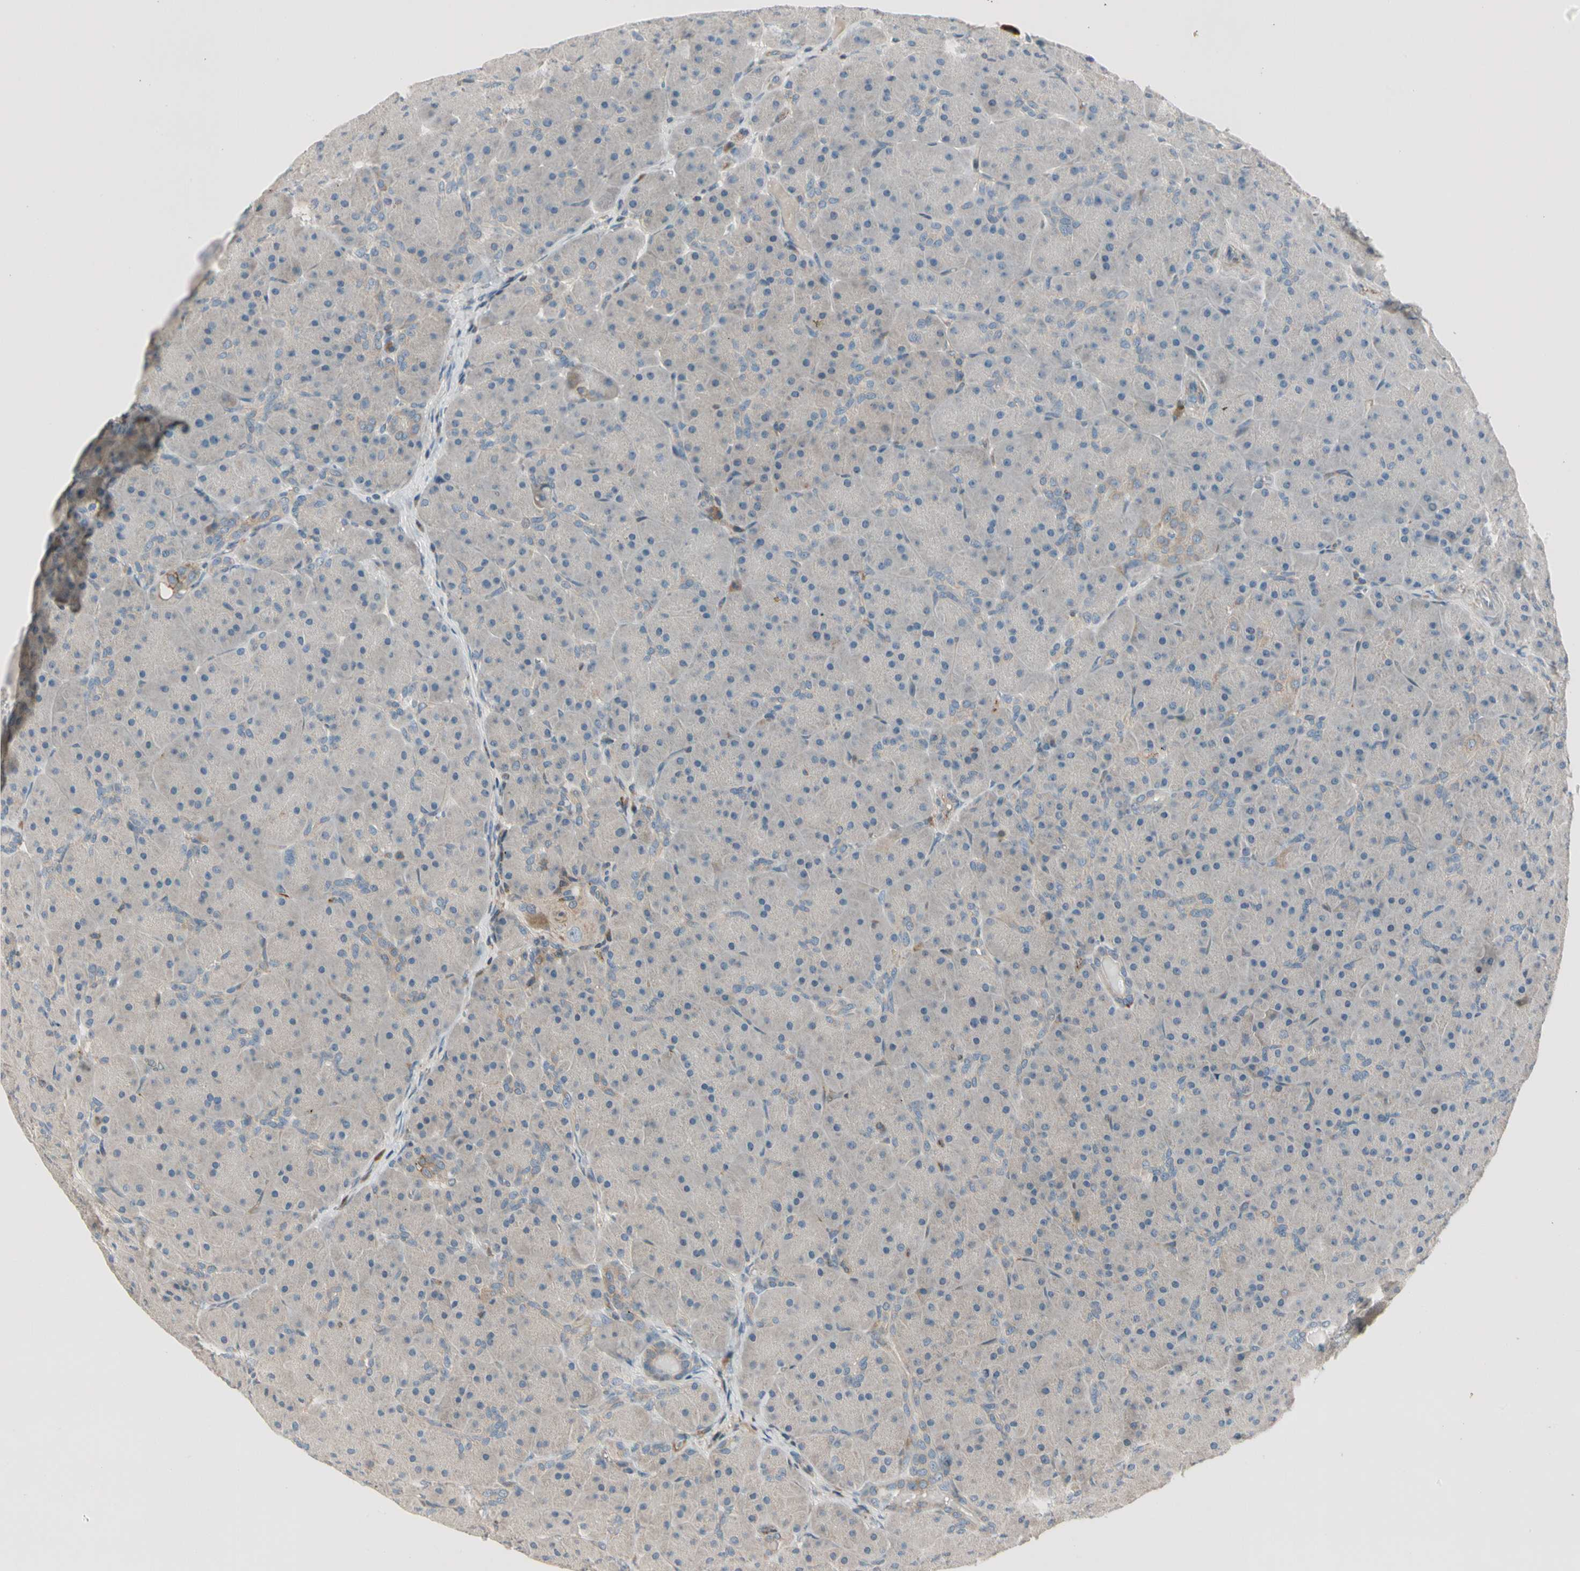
{"staining": {"intensity": "weak", "quantity": "25%-75%", "location": "cytoplasmic/membranous"}, "tissue": "pancreas", "cell_type": "Exocrine glandular cells", "image_type": "normal", "snomed": [{"axis": "morphology", "description": "Normal tissue, NOS"}, {"axis": "topography", "description": "Pancreas"}], "caption": "This is a micrograph of immunohistochemistry staining of unremarkable pancreas, which shows weak positivity in the cytoplasmic/membranous of exocrine glandular cells.", "gene": "CDH6", "patient": {"sex": "male", "age": 66}}